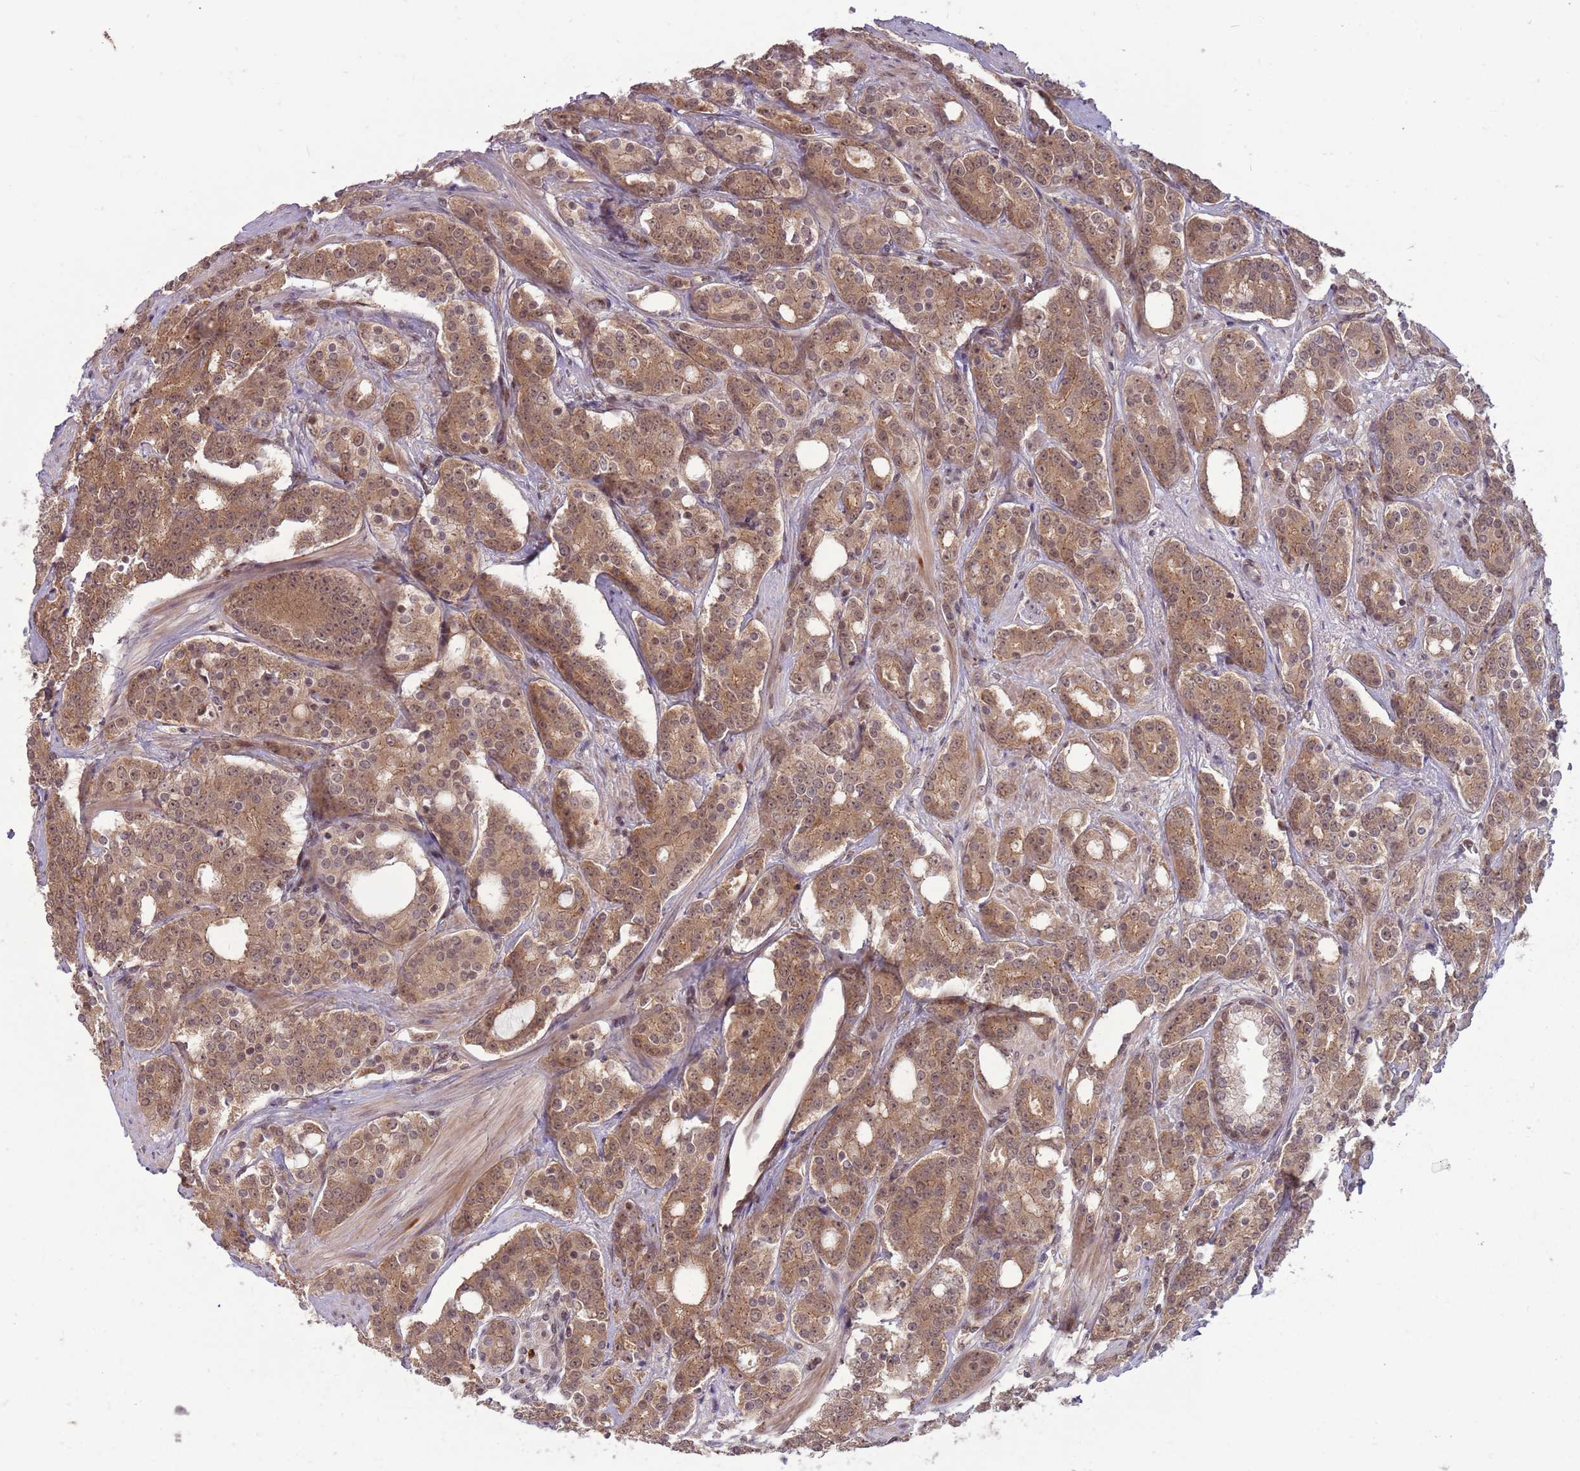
{"staining": {"intensity": "moderate", "quantity": ">75%", "location": "cytoplasmic/membranous"}, "tissue": "prostate cancer", "cell_type": "Tumor cells", "image_type": "cancer", "snomed": [{"axis": "morphology", "description": "Adenocarcinoma, High grade"}, {"axis": "topography", "description": "Prostate"}], "caption": "This is a histology image of immunohistochemistry (IHC) staining of prostate high-grade adenocarcinoma, which shows moderate staining in the cytoplasmic/membranous of tumor cells.", "gene": "ADAMTS3", "patient": {"sex": "male", "age": 62}}